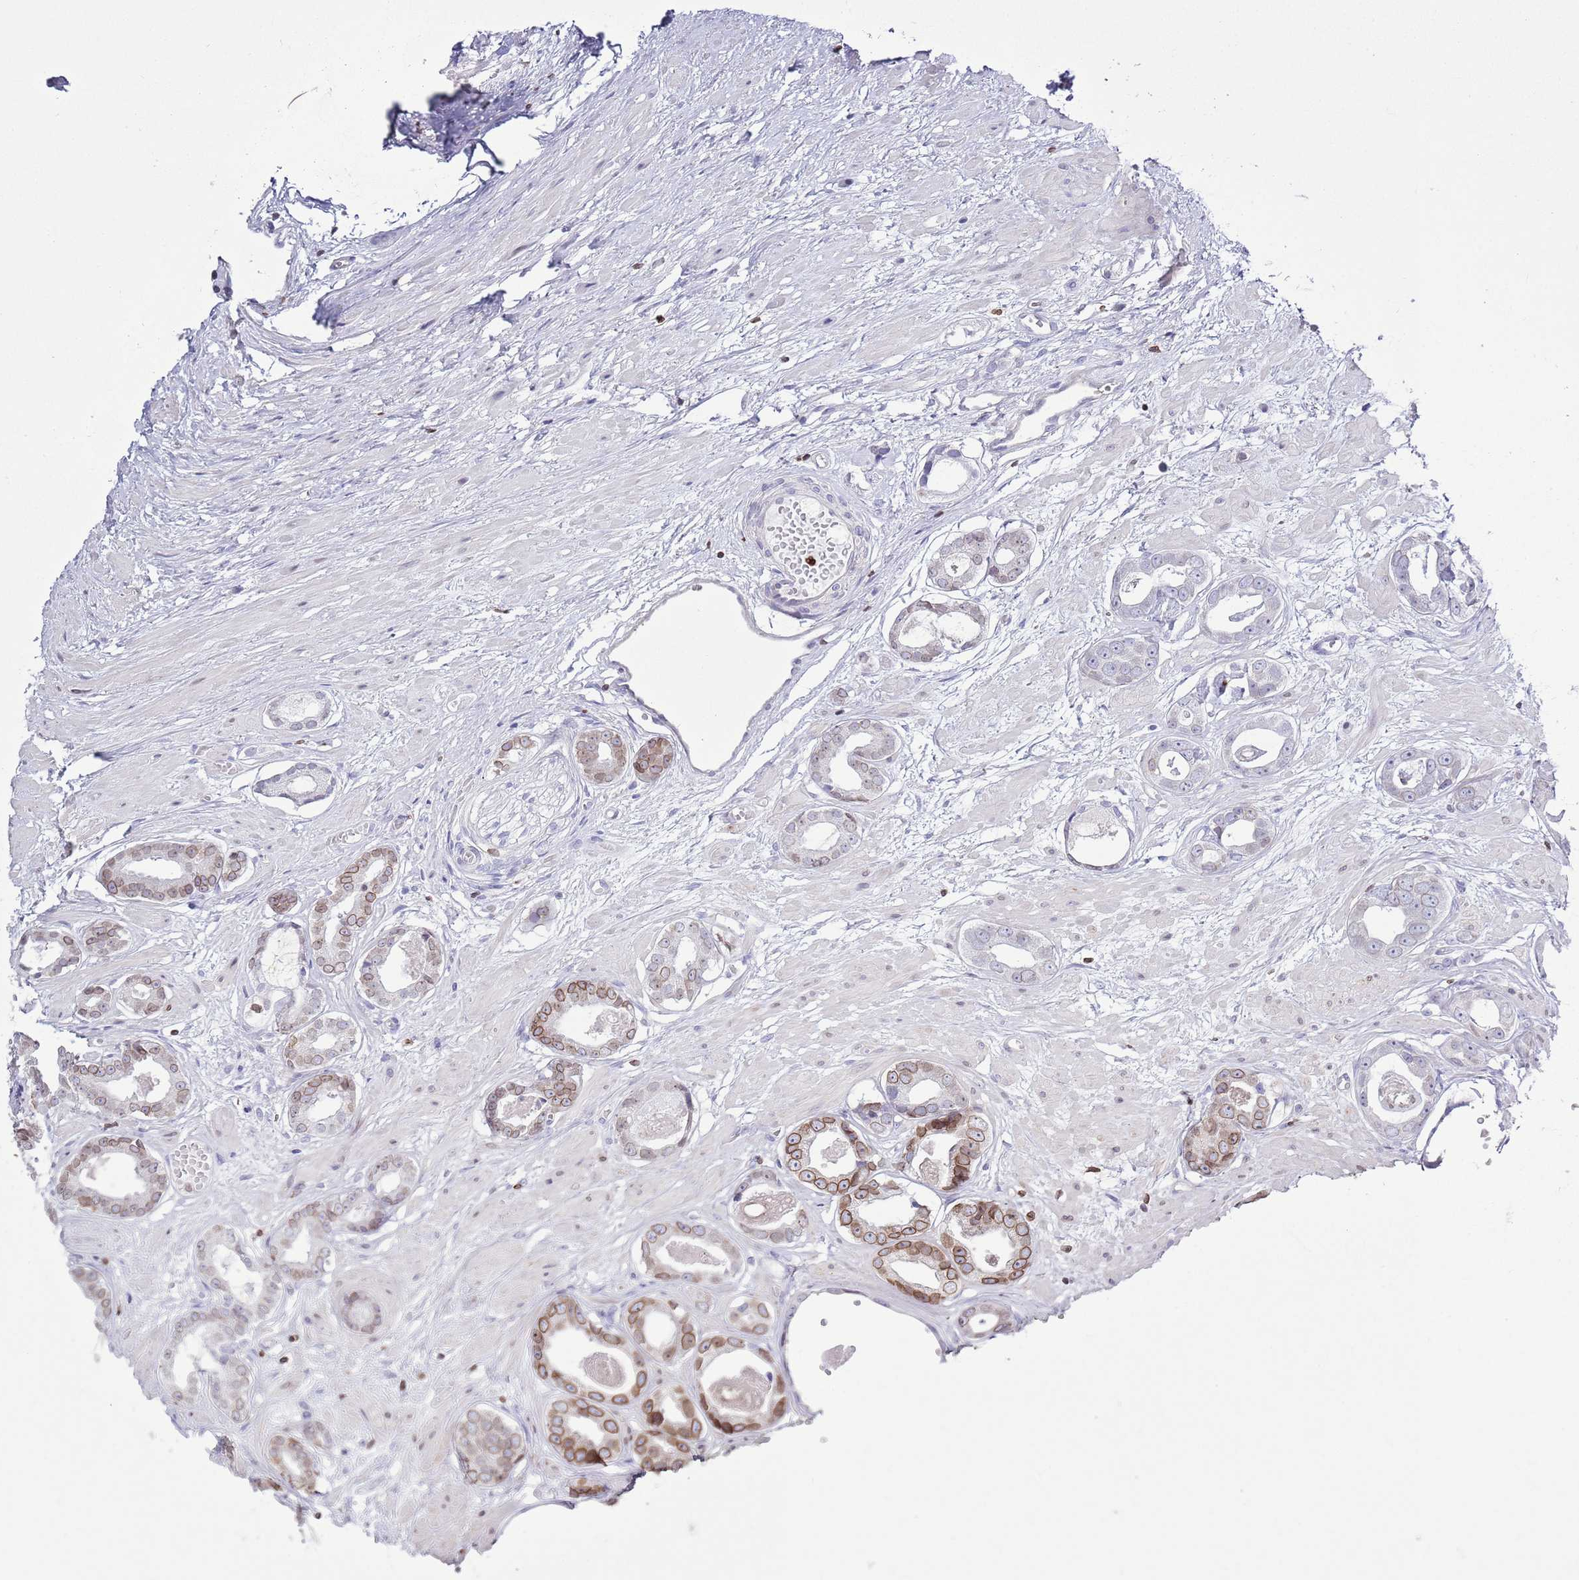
{"staining": {"intensity": "moderate", "quantity": "25%-75%", "location": "cytoplasmic/membranous,nuclear"}, "tissue": "prostate cancer", "cell_type": "Tumor cells", "image_type": "cancer", "snomed": [{"axis": "morphology", "description": "Adenocarcinoma, Low grade"}, {"axis": "topography", "description": "Prostate"}], "caption": "Human prostate cancer (adenocarcinoma (low-grade)) stained with a brown dye reveals moderate cytoplasmic/membranous and nuclear positive positivity in approximately 25%-75% of tumor cells.", "gene": "LBR", "patient": {"sex": "male", "age": 64}}